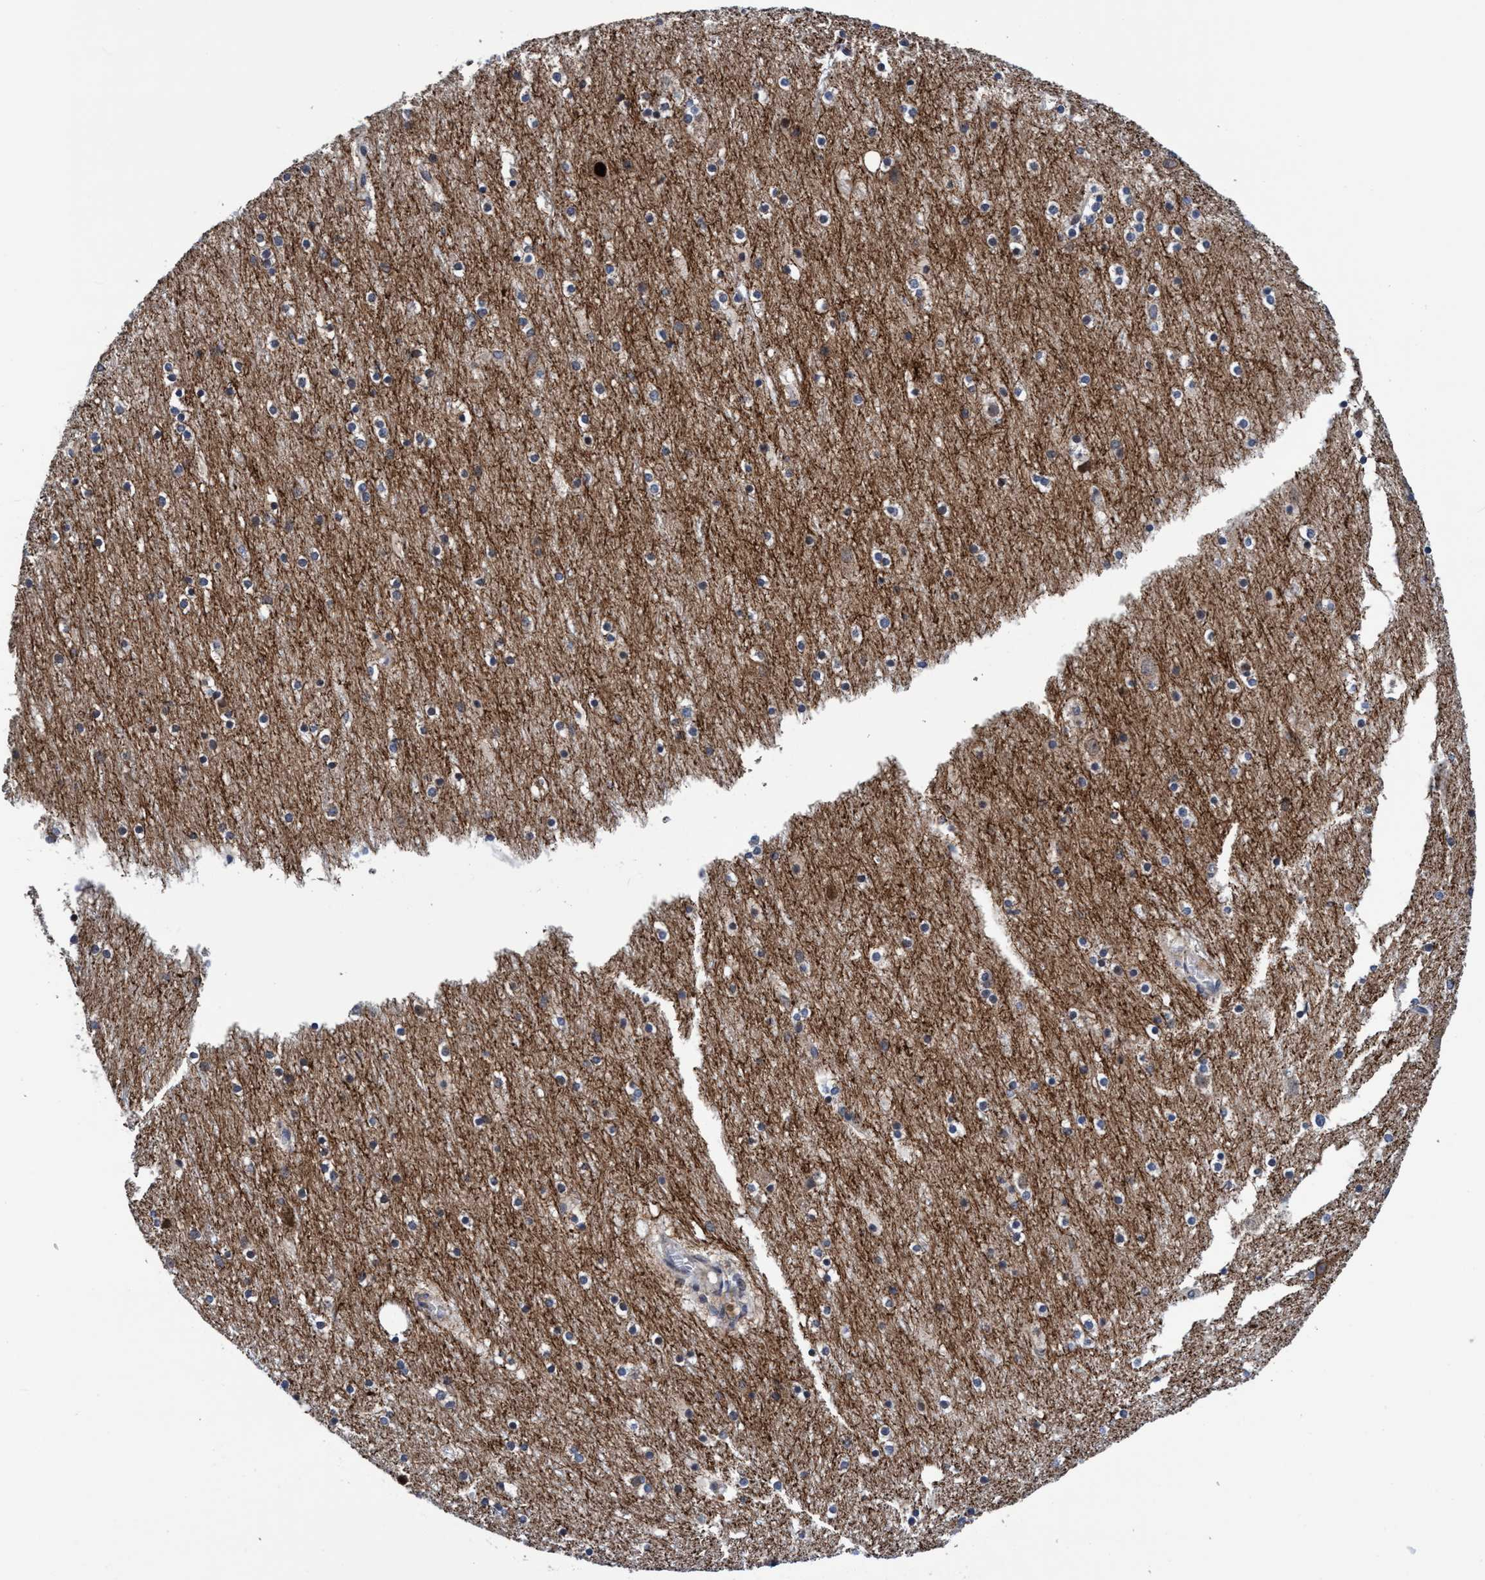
{"staining": {"intensity": "negative", "quantity": "none", "location": "none"}, "tissue": "cerebral cortex", "cell_type": "Endothelial cells", "image_type": "normal", "snomed": [{"axis": "morphology", "description": "Normal tissue, NOS"}, {"axis": "topography", "description": "Cerebral cortex"}], "caption": "Unremarkable cerebral cortex was stained to show a protein in brown. There is no significant expression in endothelial cells. (Stains: DAB (3,3'-diaminobenzidine) immunohistochemistry (IHC) with hematoxylin counter stain, Microscopy: brightfield microscopy at high magnification).", "gene": "AGAP2", "patient": {"sex": "male", "age": 45}}